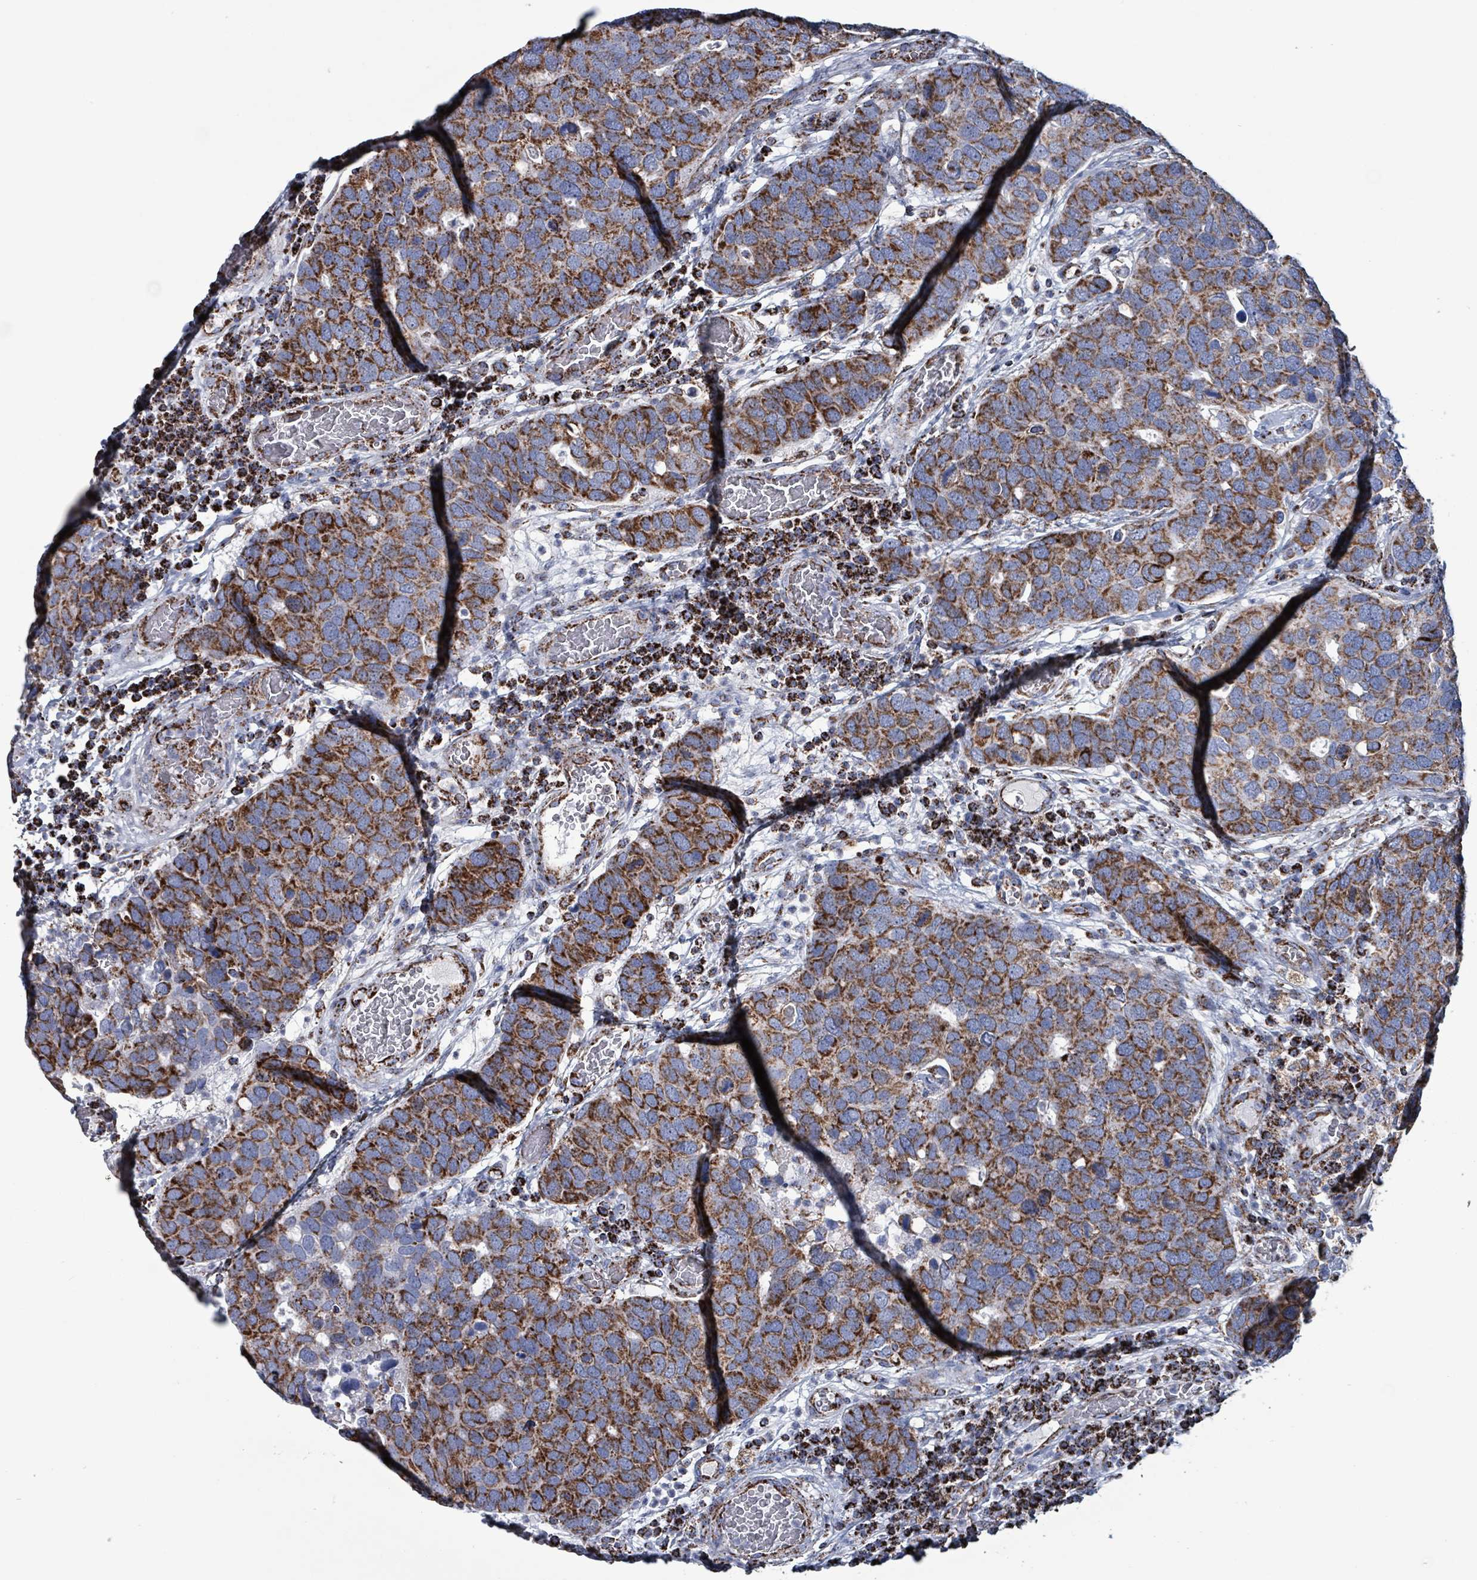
{"staining": {"intensity": "strong", "quantity": ">75%", "location": "cytoplasmic/membranous"}, "tissue": "breast cancer", "cell_type": "Tumor cells", "image_type": "cancer", "snomed": [{"axis": "morphology", "description": "Duct carcinoma"}, {"axis": "topography", "description": "Breast"}], "caption": "Immunohistochemistry (IHC) micrograph of human breast intraductal carcinoma stained for a protein (brown), which demonstrates high levels of strong cytoplasmic/membranous expression in about >75% of tumor cells.", "gene": "IDH3B", "patient": {"sex": "female", "age": 83}}